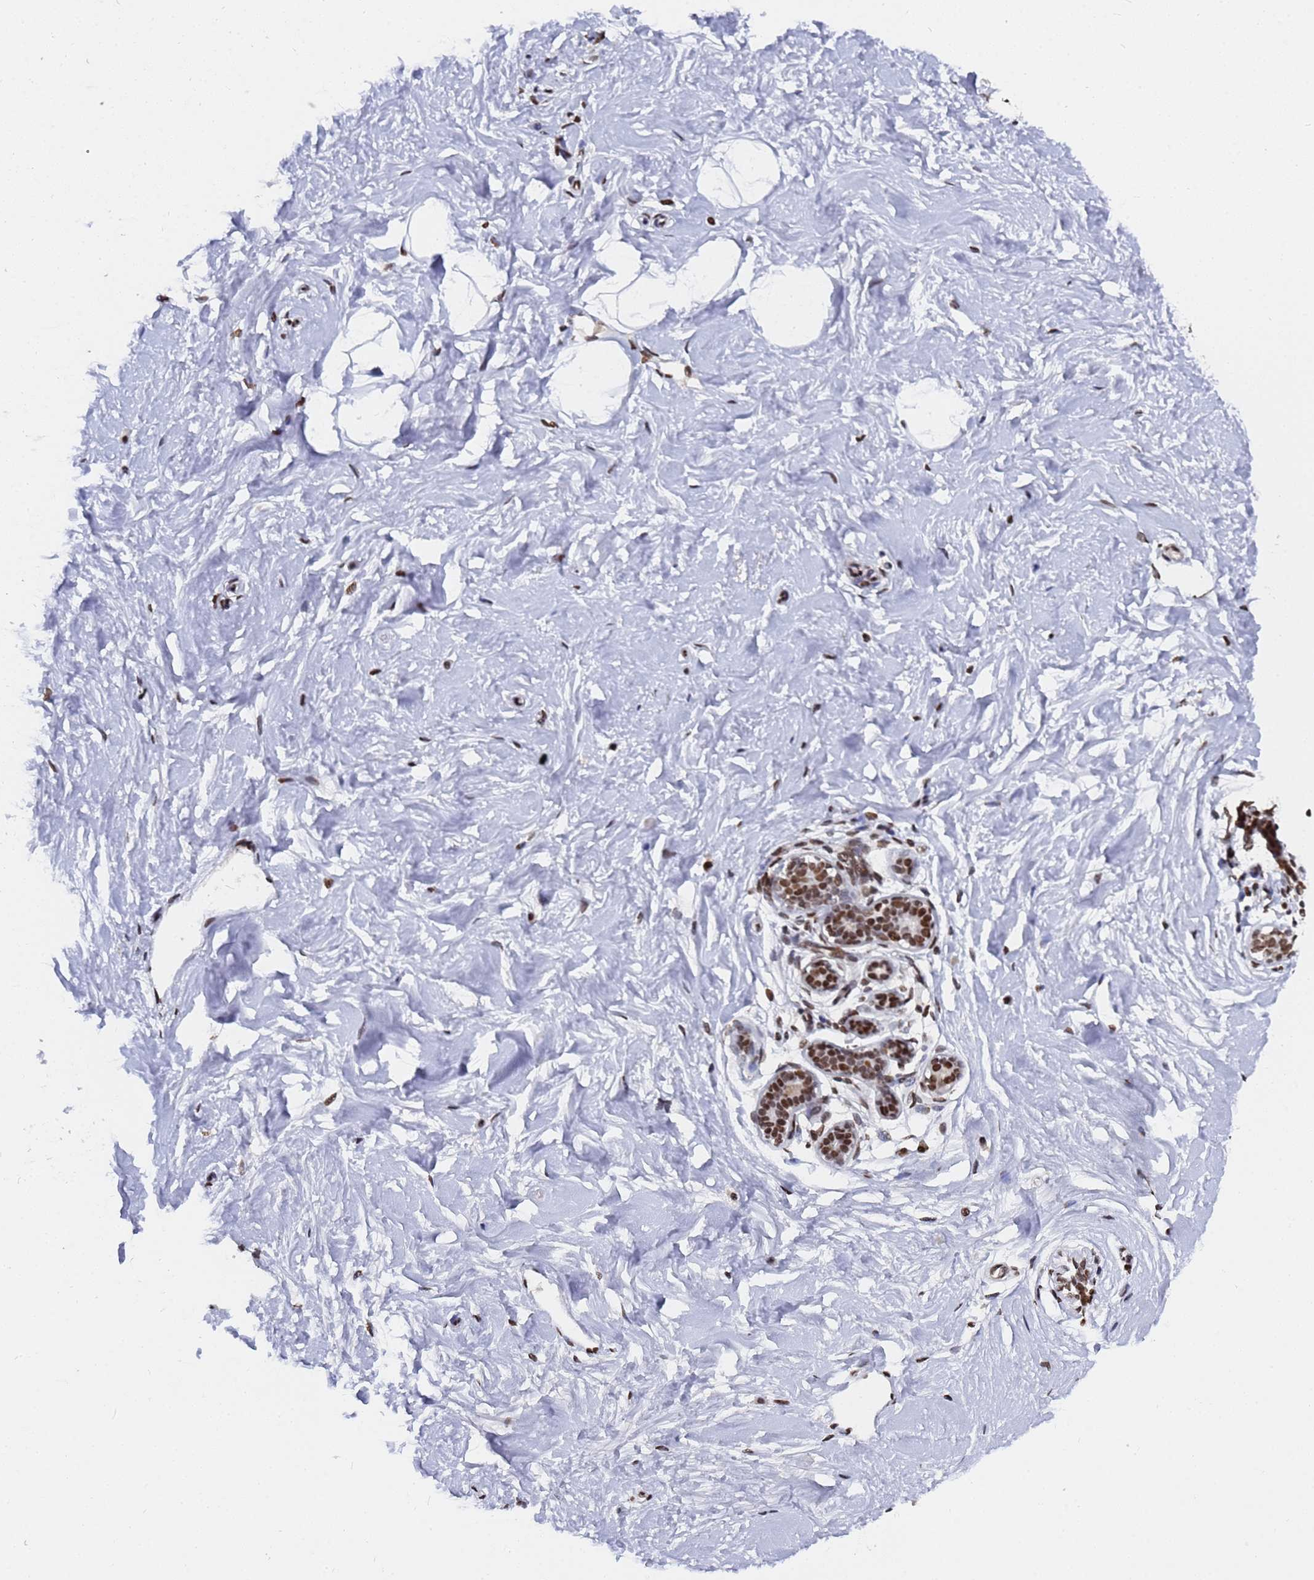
{"staining": {"intensity": "negative", "quantity": "none", "location": "none"}, "tissue": "breast", "cell_type": "Adipocytes", "image_type": "normal", "snomed": [{"axis": "morphology", "description": "Normal tissue, NOS"}, {"axis": "morphology", "description": "Adenoma, NOS"}, {"axis": "topography", "description": "Breast"}], "caption": "This is an IHC image of benign human breast. There is no expression in adipocytes.", "gene": "RAVER2", "patient": {"sex": "female", "age": 23}}